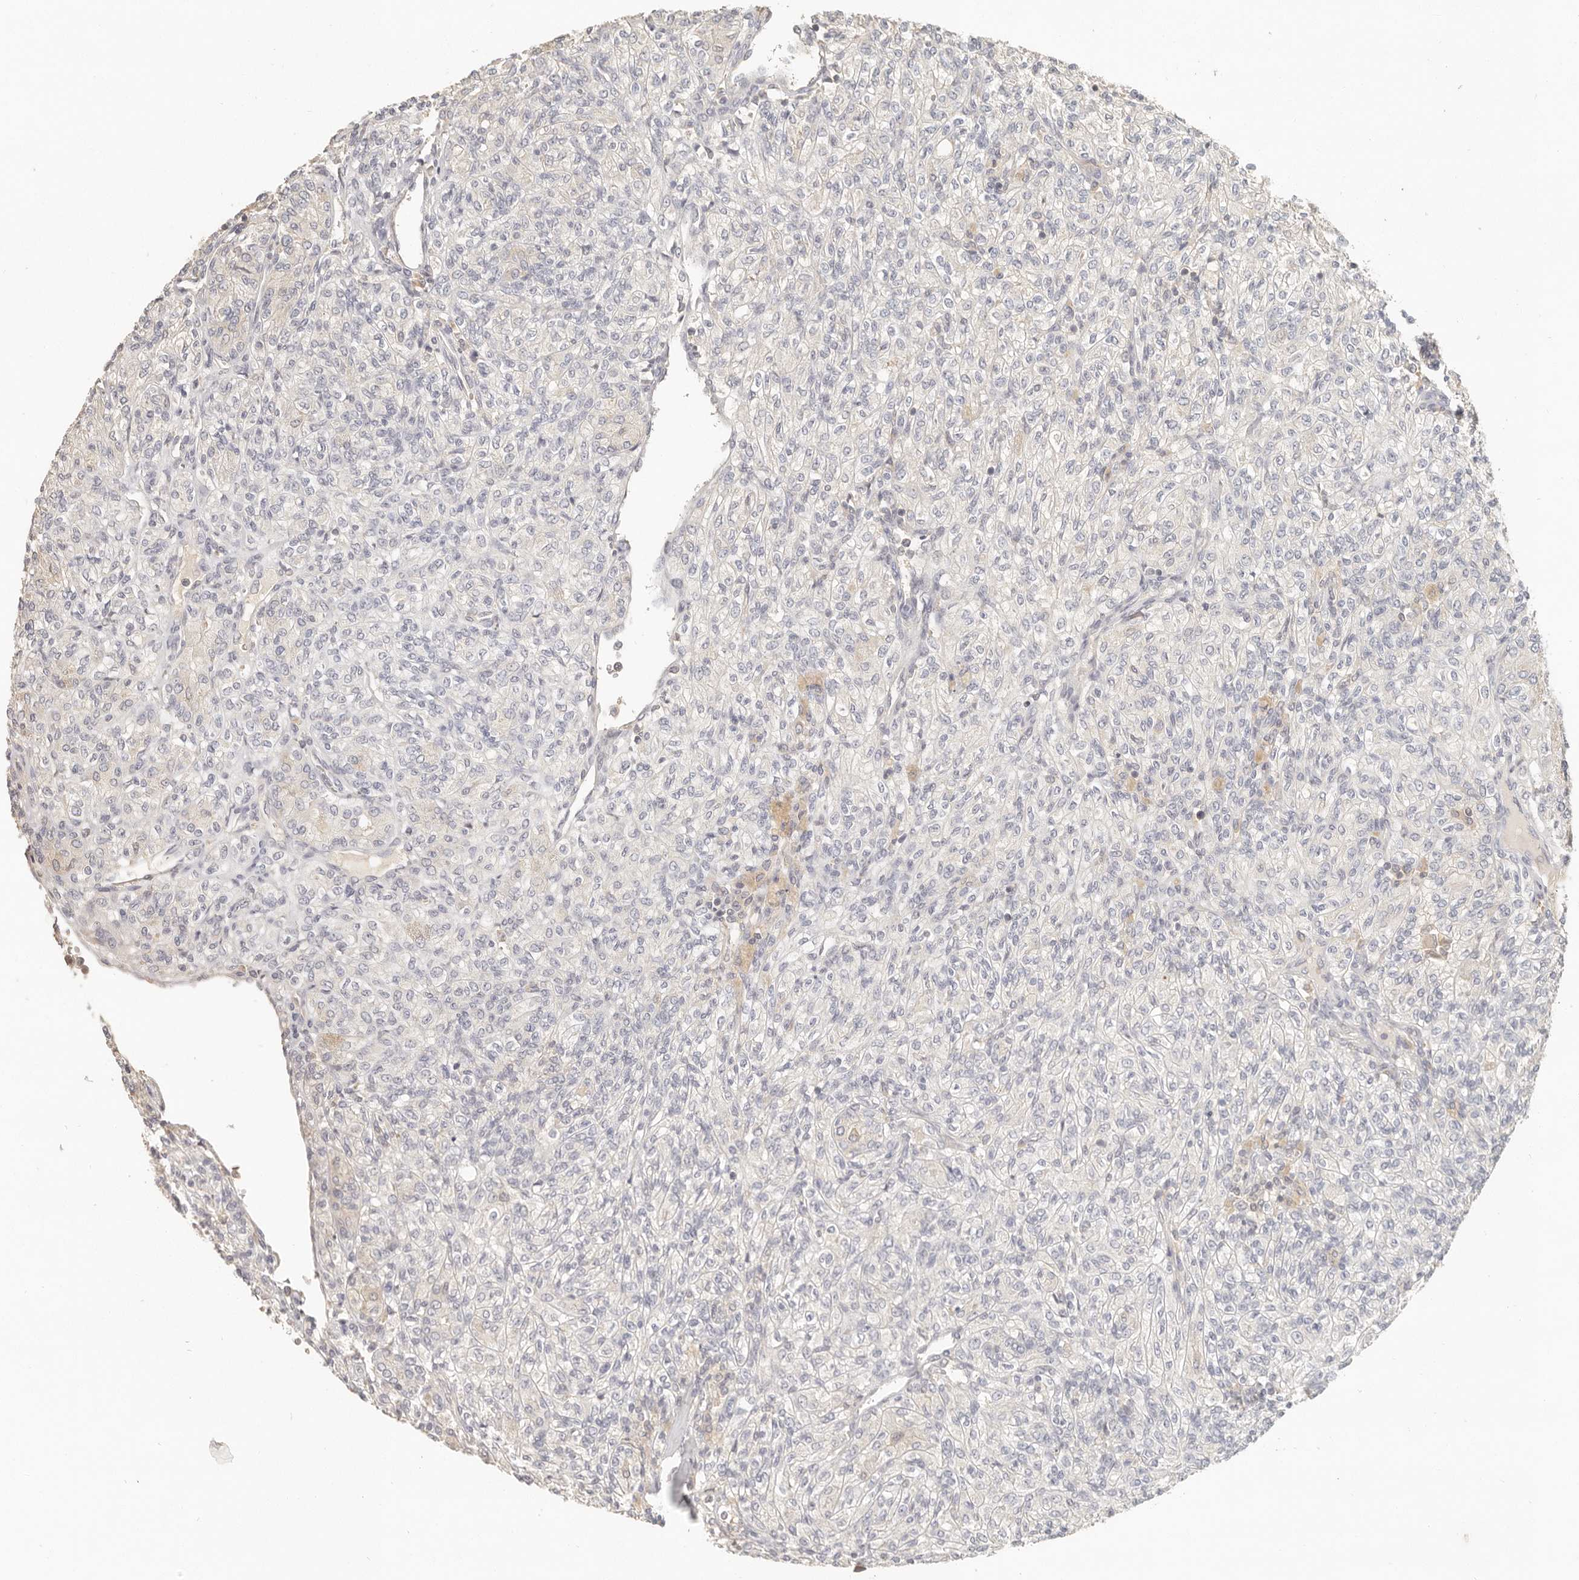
{"staining": {"intensity": "negative", "quantity": "none", "location": "none"}, "tissue": "renal cancer", "cell_type": "Tumor cells", "image_type": "cancer", "snomed": [{"axis": "morphology", "description": "Adenocarcinoma, NOS"}, {"axis": "topography", "description": "Kidney"}], "caption": "IHC of adenocarcinoma (renal) displays no expression in tumor cells.", "gene": "CSK", "patient": {"sex": "male", "age": 77}}